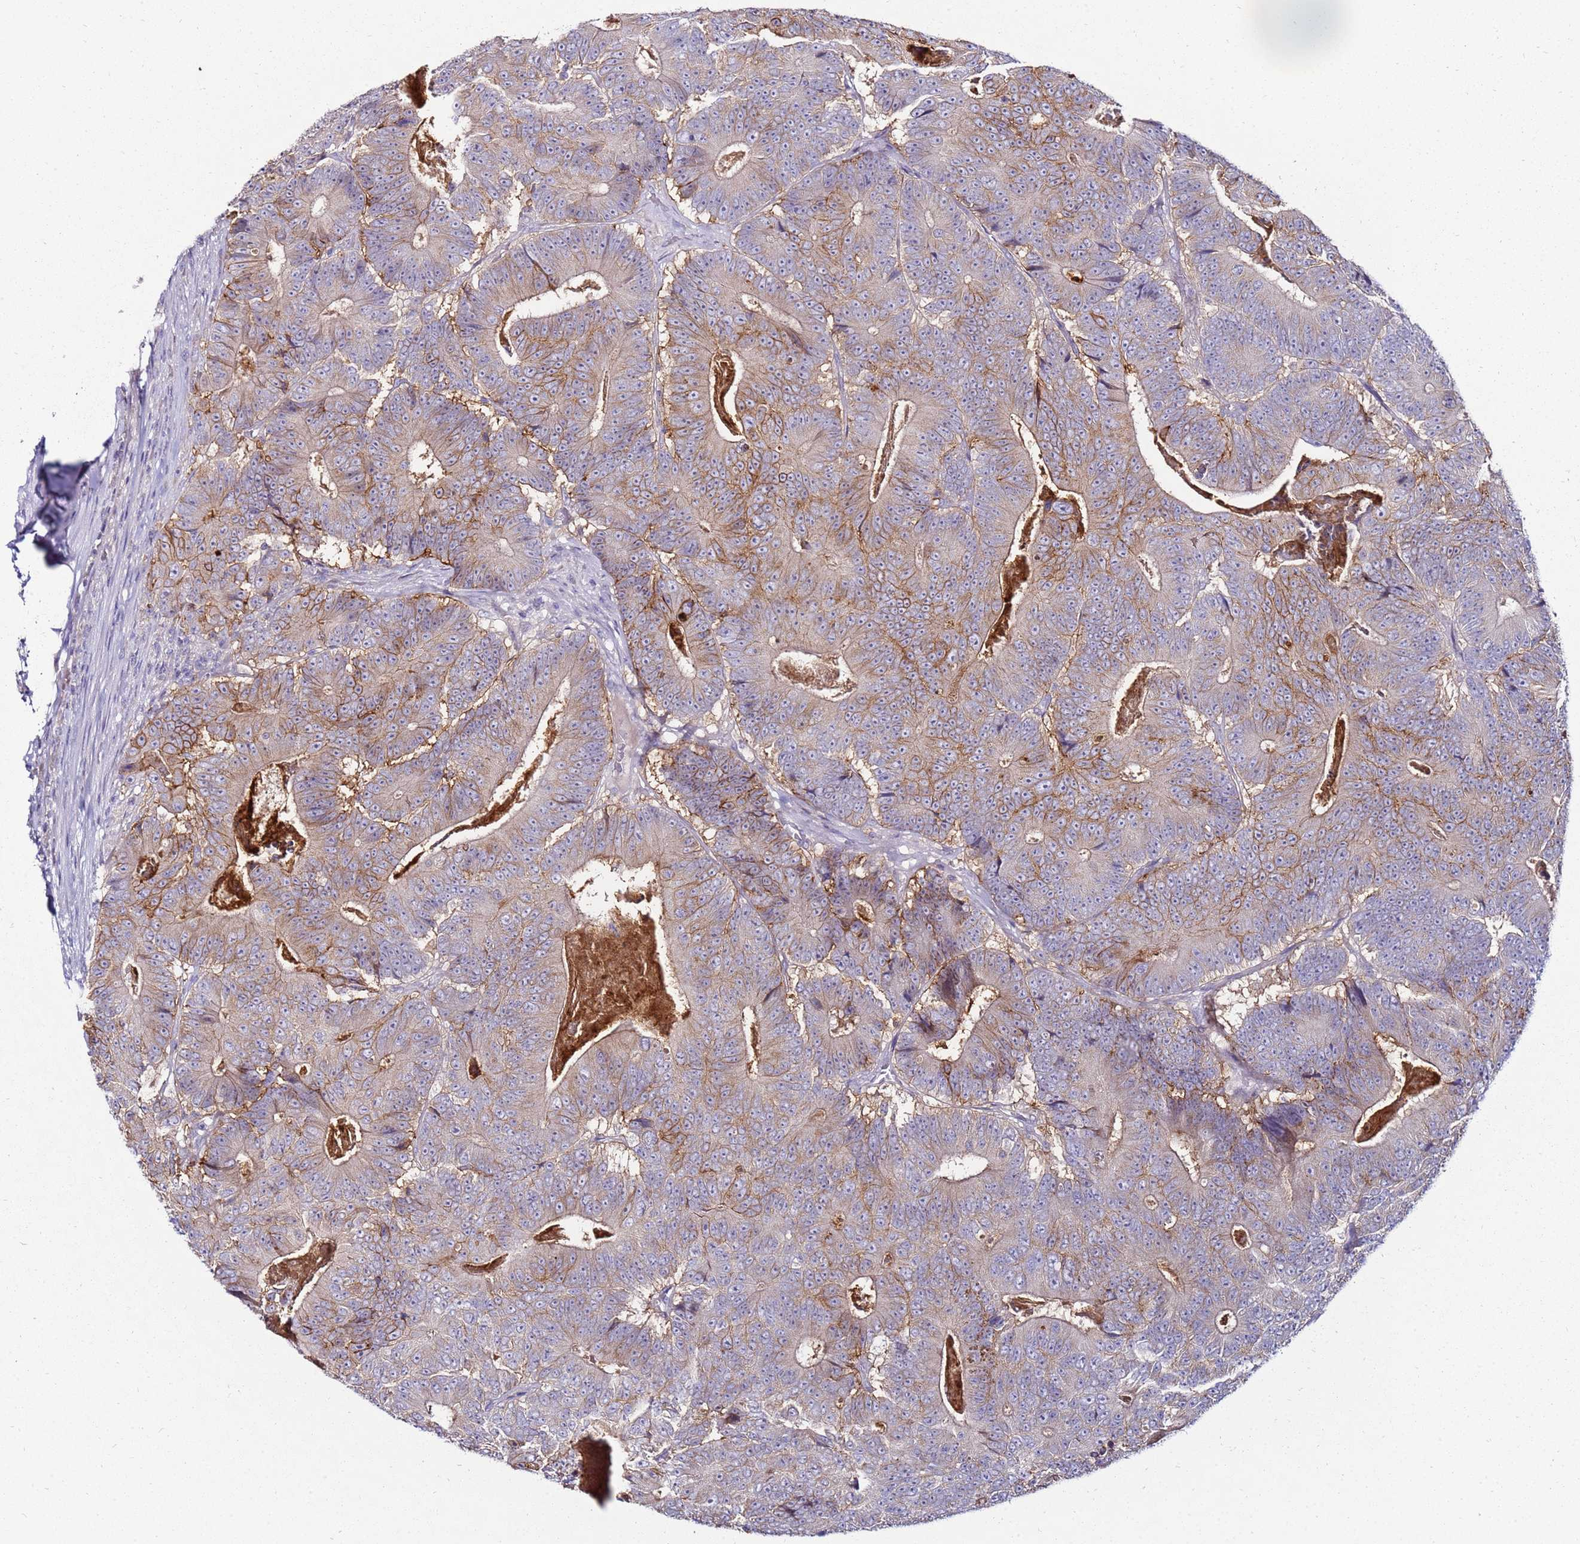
{"staining": {"intensity": "moderate", "quantity": "25%-75%", "location": "cytoplasmic/membranous"}, "tissue": "colorectal cancer", "cell_type": "Tumor cells", "image_type": "cancer", "snomed": [{"axis": "morphology", "description": "Adenocarcinoma, NOS"}, {"axis": "topography", "description": "Colon"}], "caption": "Brown immunohistochemical staining in colorectal adenocarcinoma reveals moderate cytoplasmic/membranous positivity in approximately 25%-75% of tumor cells.", "gene": "GPN3", "patient": {"sex": "male", "age": 83}}